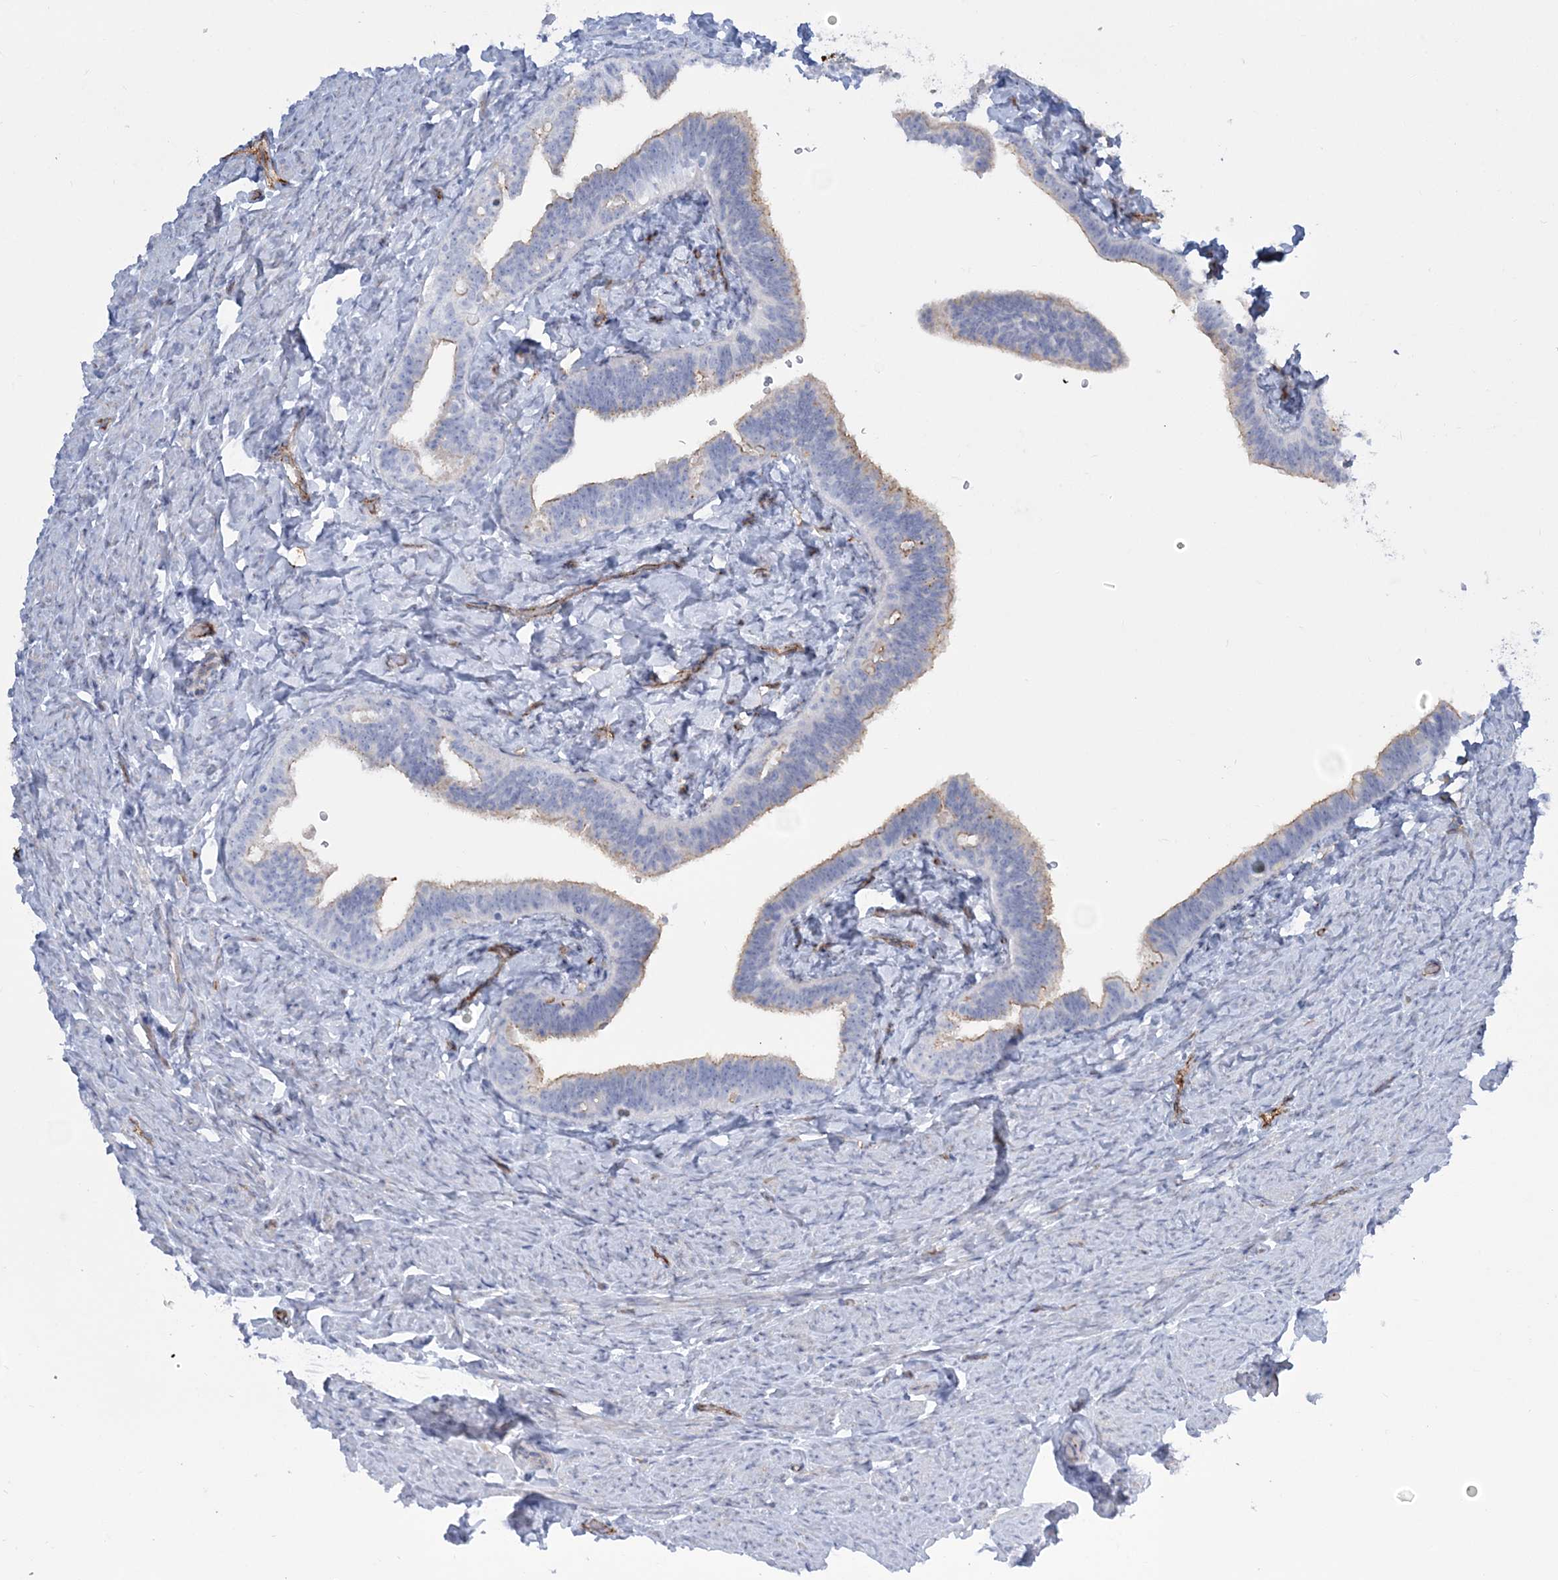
{"staining": {"intensity": "weak", "quantity": "<25%", "location": "cytoplasmic/membranous"}, "tissue": "fallopian tube", "cell_type": "Glandular cells", "image_type": "normal", "snomed": [{"axis": "morphology", "description": "Normal tissue, NOS"}, {"axis": "topography", "description": "Fallopian tube"}], "caption": "Immunohistochemistry (IHC) of normal fallopian tube demonstrates no expression in glandular cells. (DAB IHC visualized using brightfield microscopy, high magnification).", "gene": "RAB11FIP5", "patient": {"sex": "female", "age": 39}}